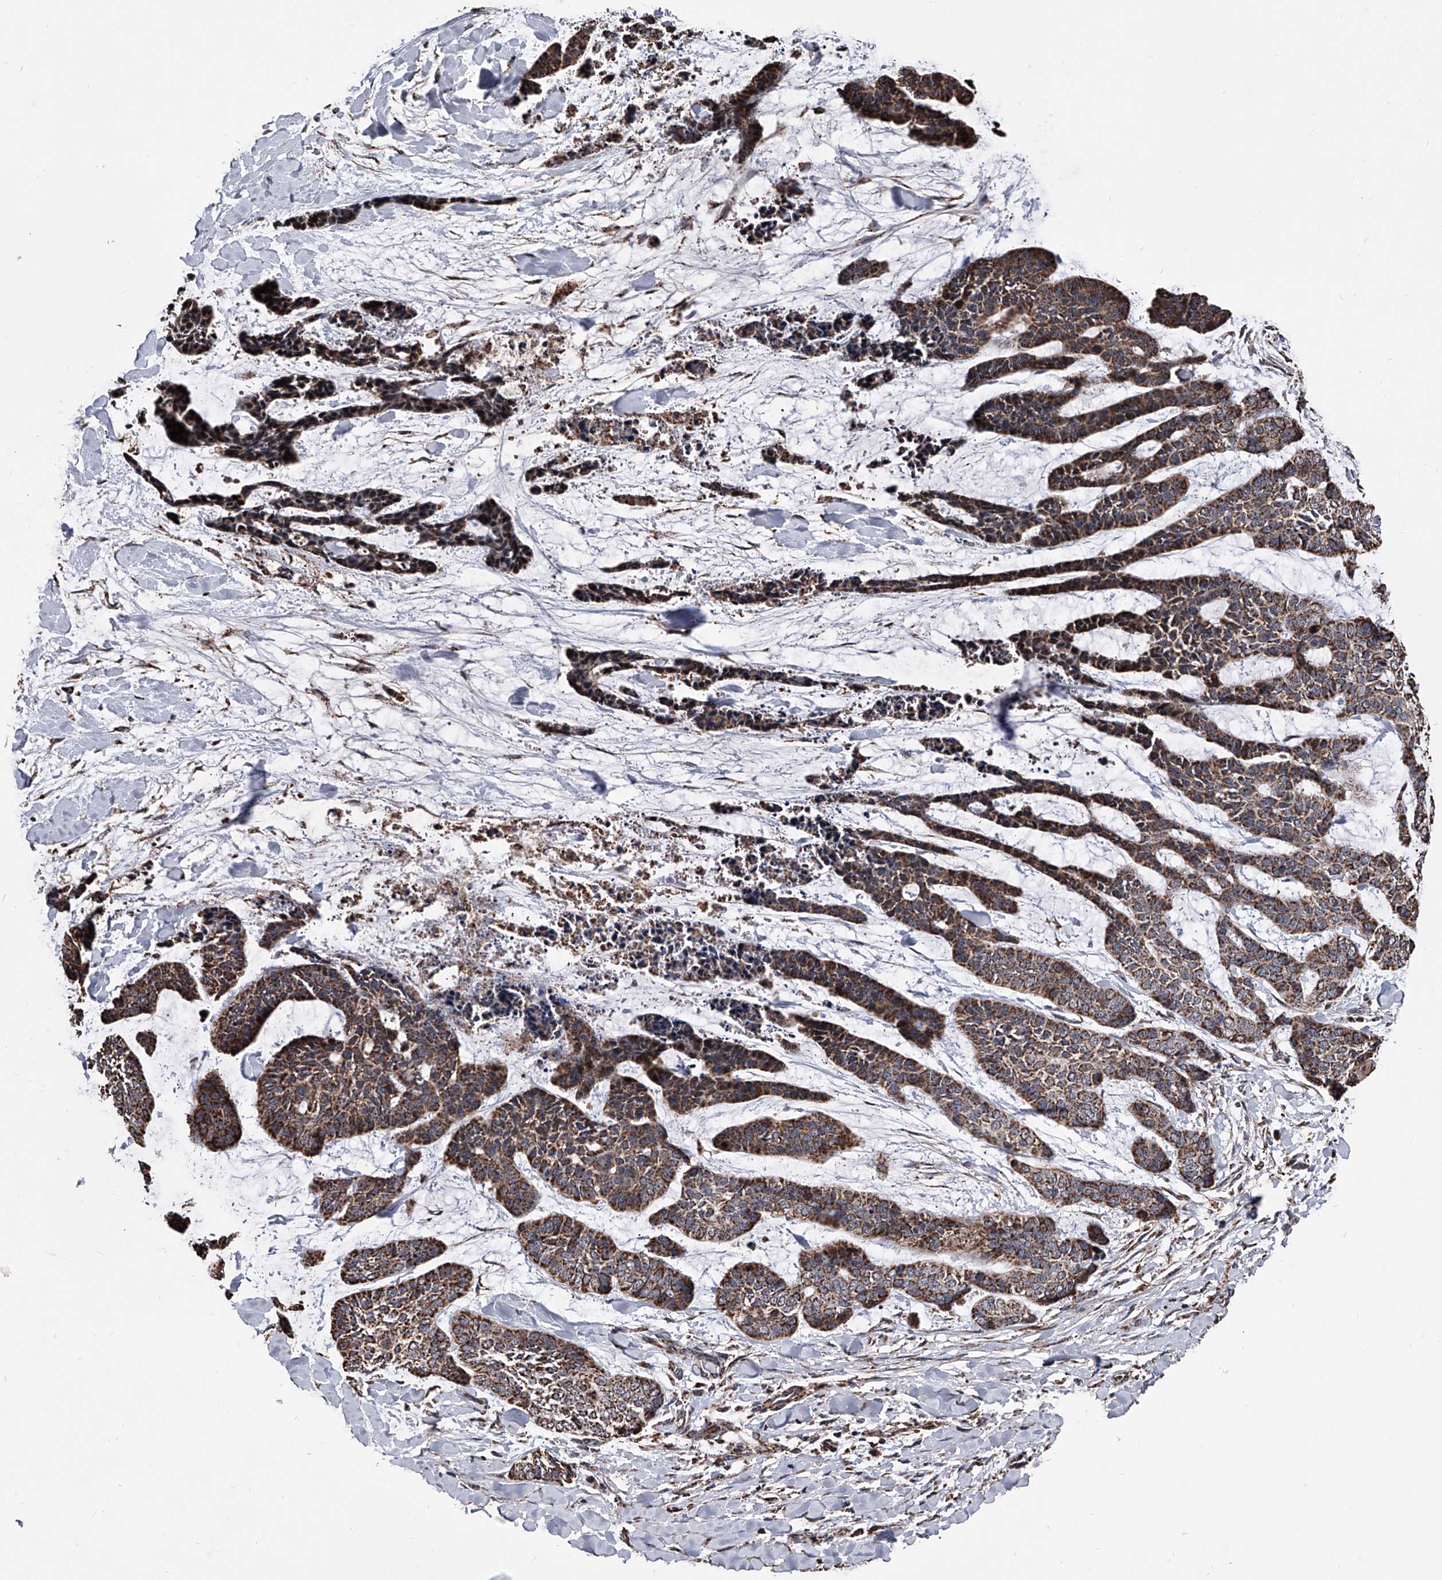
{"staining": {"intensity": "strong", "quantity": ">75%", "location": "cytoplasmic/membranous"}, "tissue": "skin cancer", "cell_type": "Tumor cells", "image_type": "cancer", "snomed": [{"axis": "morphology", "description": "Basal cell carcinoma"}, {"axis": "topography", "description": "Skin"}], "caption": "Skin cancer tissue shows strong cytoplasmic/membranous positivity in about >75% of tumor cells", "gene": "SMPDL3A", "patient": {"sex": "female", "age": 64}}